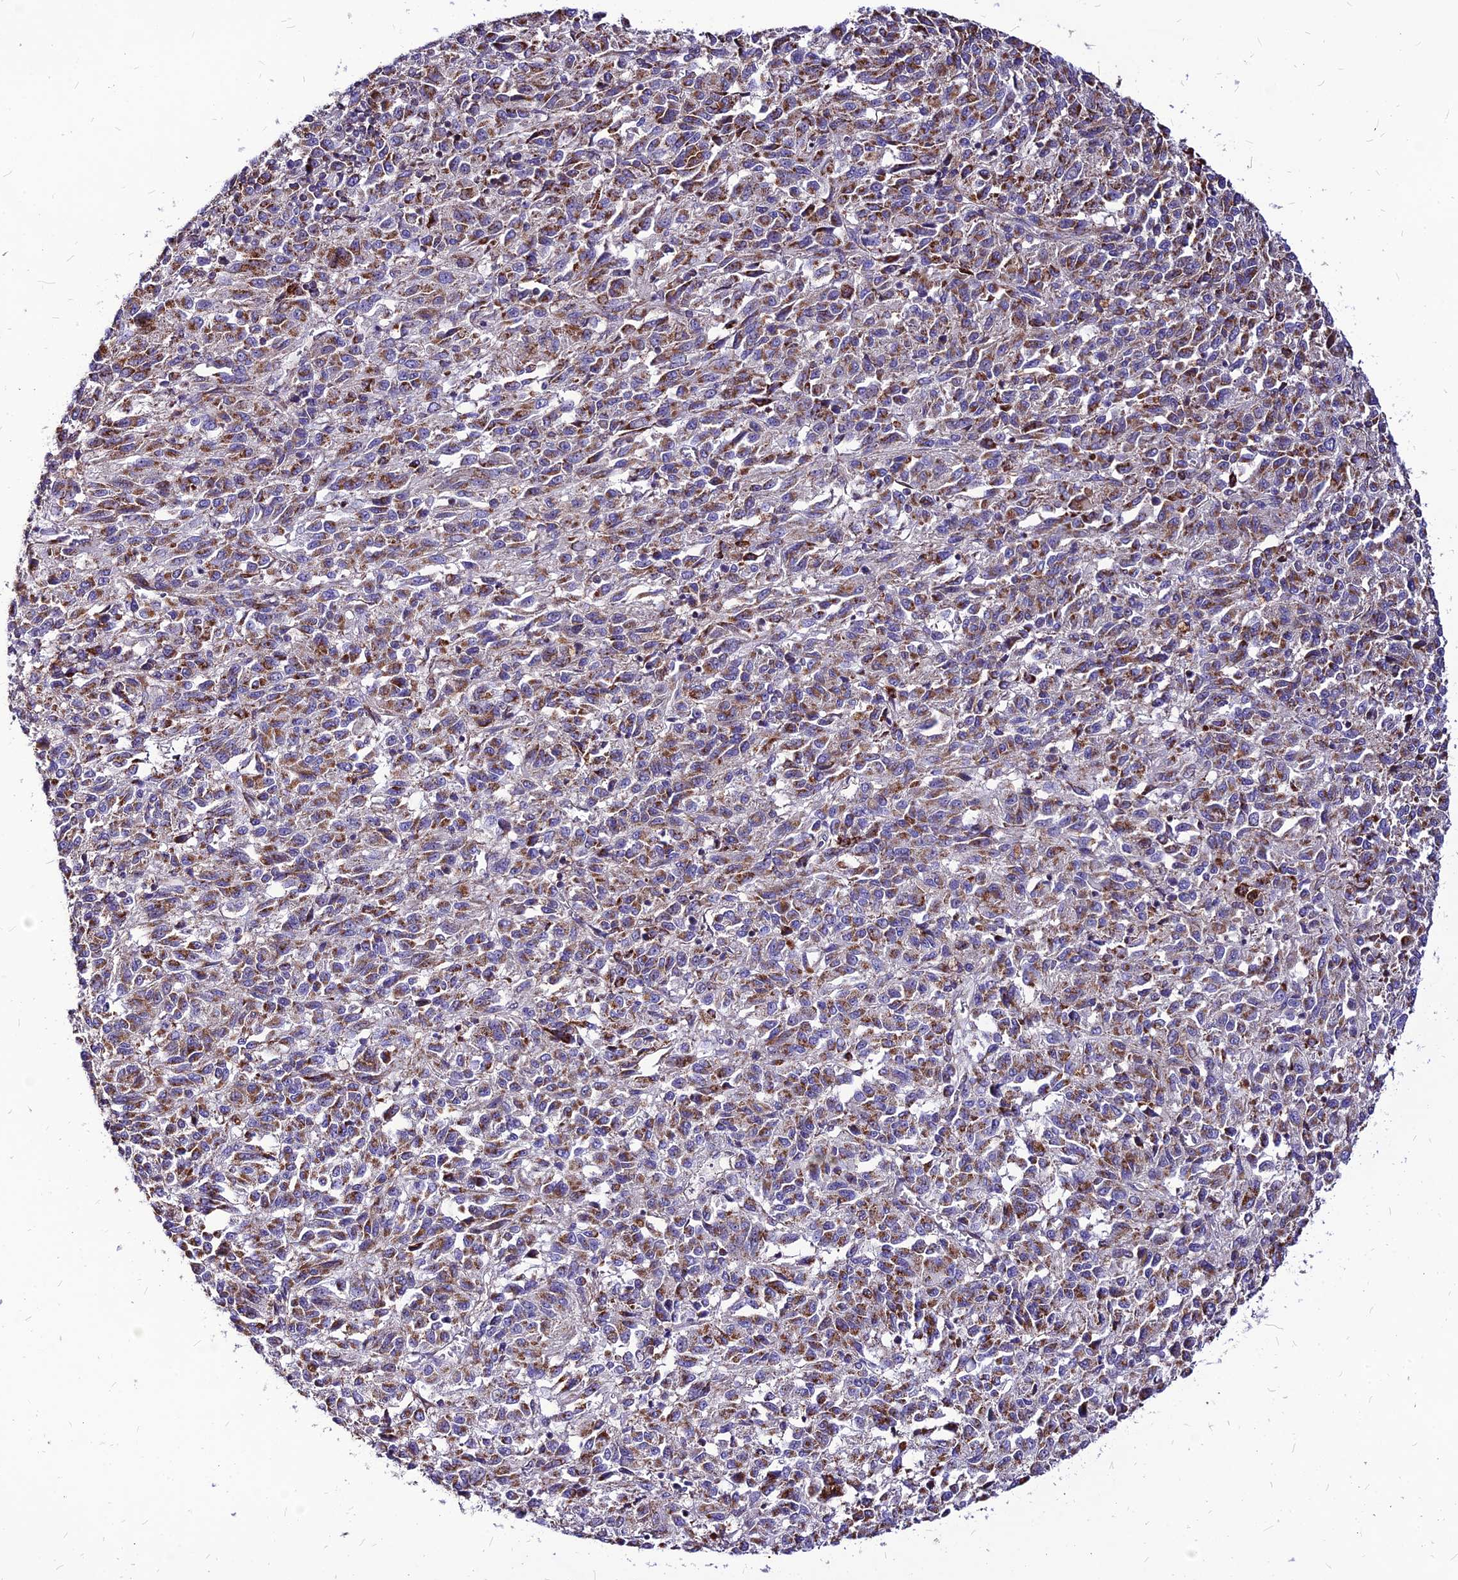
{"staining": {"intensity": "moderate", "quantity": ">75%", "location": "cytoplasmic/membranous"}, "tissue": "melanoma", "cell_type": "Tumor cells", "image_type": "cancer", "snomed": [{"axis": "morphology", "description": "Malignant melanoma, Metastatic site"}, {"axis": "topography", "description": "Lung"}], "caption": "Protein staining reveals moderate cytoplasmic/membranous positivity in approximately >75% of tumor cells in malignant melanoma (metastatic site). (DAB IHC with brightfield microscopy, high magnification).", "gene": "ECI1", "patient": {"sex": "male", "age": 64}}